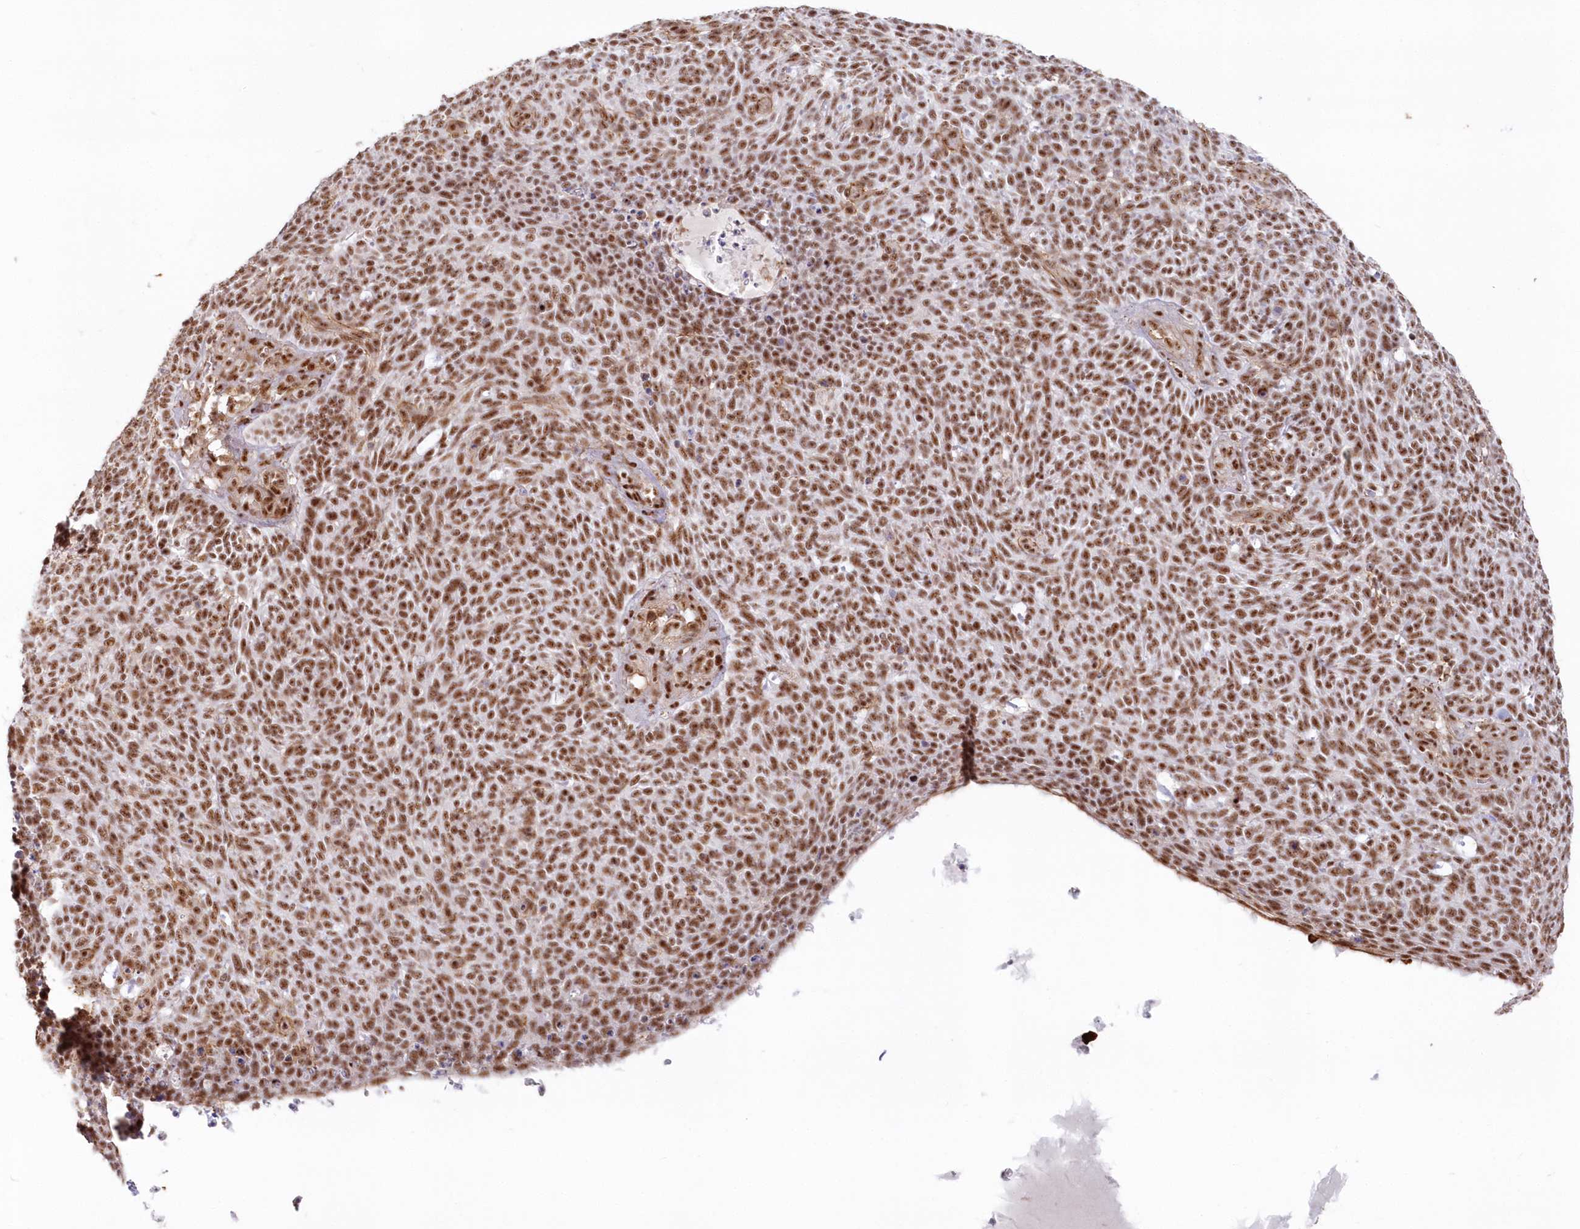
{"staining": {"intensity": "moderate", "quantity": ">75%", "location": "nuclear"}, "tissue": "skin cancer", "cell_type": "Tumor cells", "image_type": "cancer", "snomed": [{"axis": "morphology", "description": "Squamous cell carcinoma, NOS"}, {"axis": "topography", "description": "Skin"}], "caption": "Tumor cells reveal medium levels of moderate nuclear positivity in approximately >75% of cells in skin cancer (squamous cell carcinoma).", "gene": "DDX46", "patient": {"sex": "female", "age": 90}}